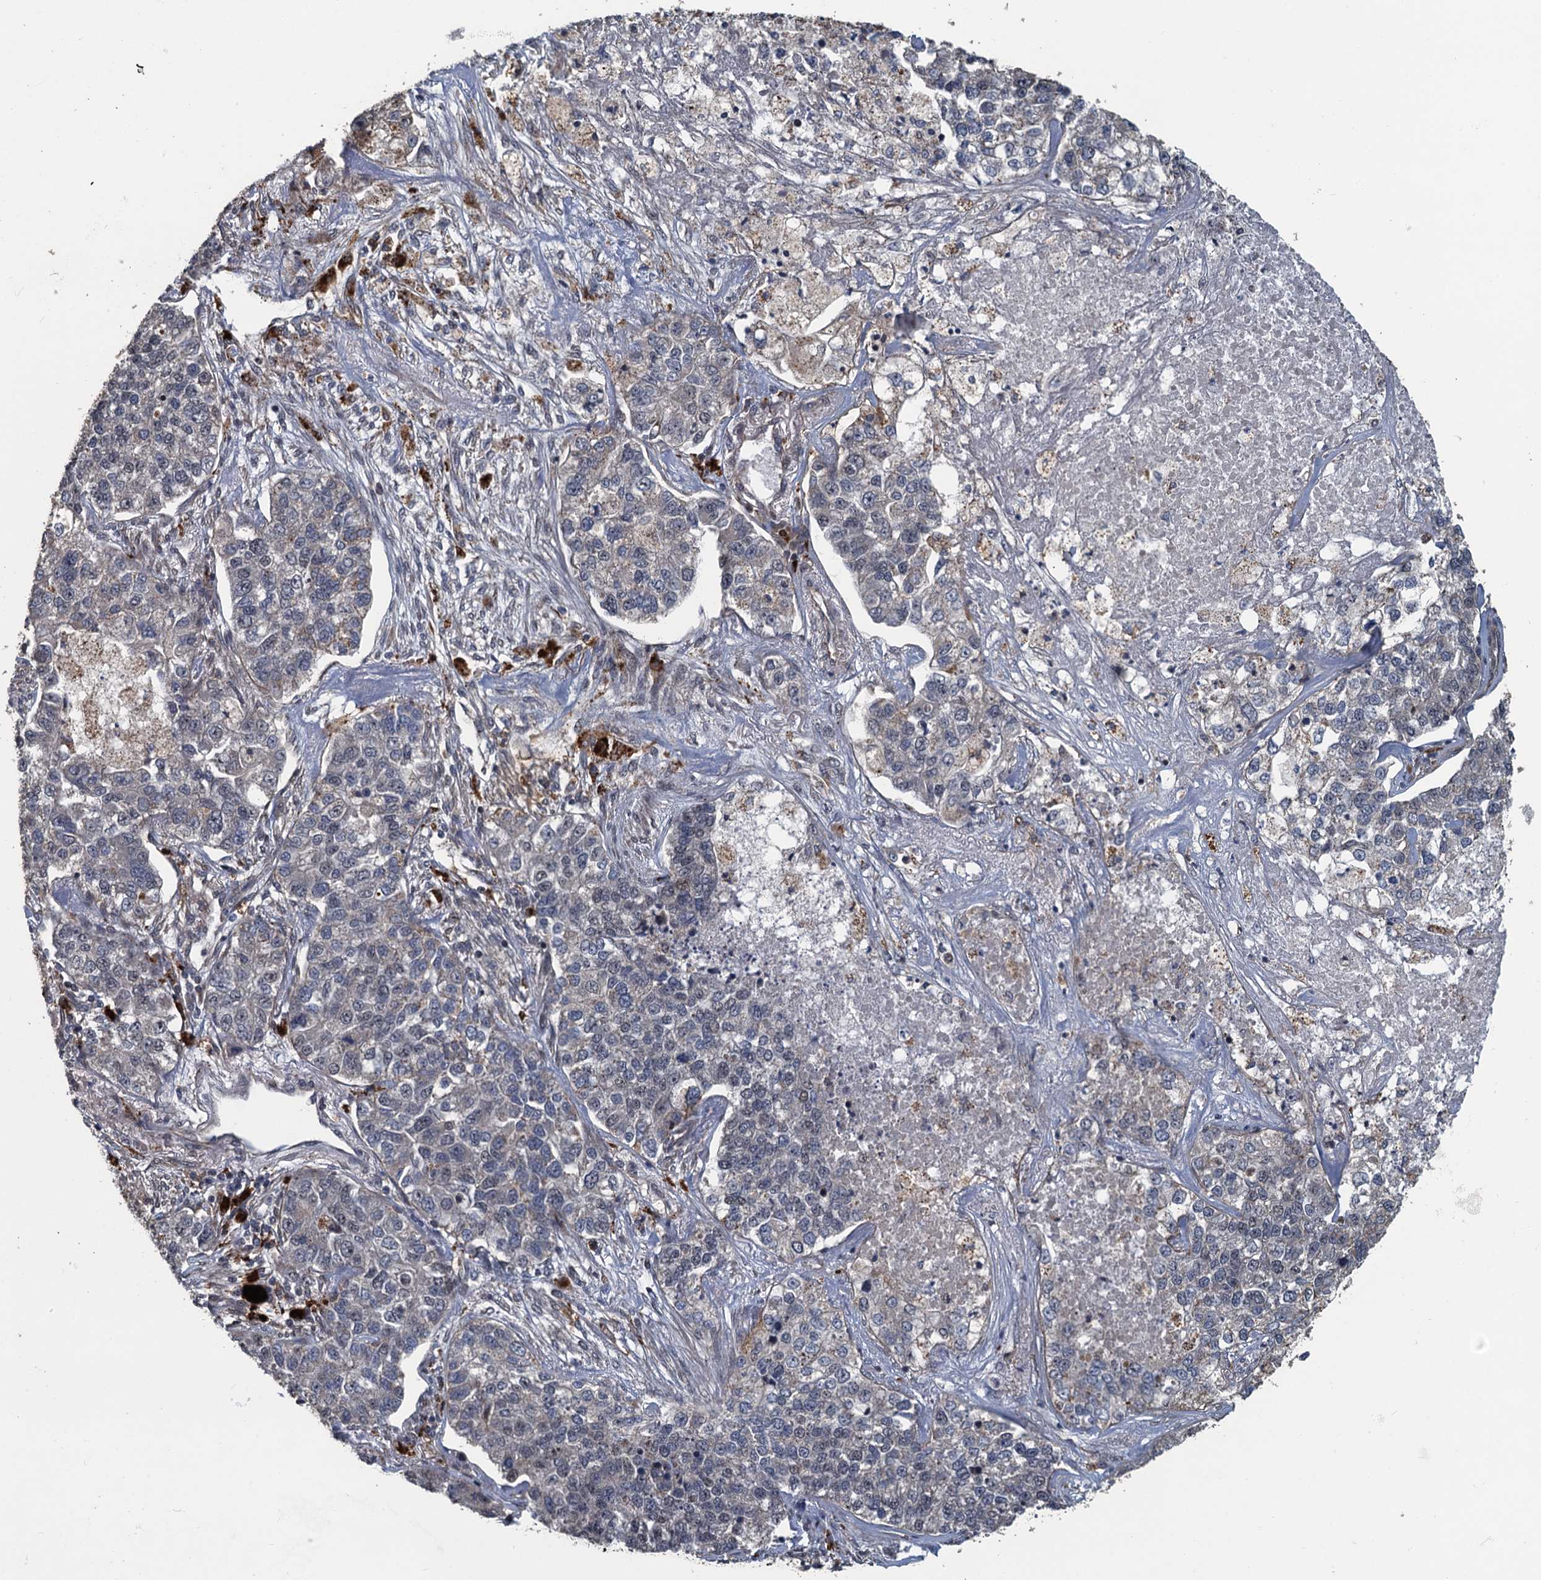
{"staining": {"intensity": "negative", "quantity": "none", "location": "none"}, "tissue": "lung cancer", "cell_type": "Tumor cells", "image_type": "cancer", "snomed": [{"axis": "morphology", "description": "Adenocarcinoma, NOS"}, {"axis": "topography", "description": "Lung"}], "caption": "IHC of adenocarcinoma (lung) reveals no positivity in tumor cells.", "gene": "AGRN", "patient": {"sex": "male", "age": 49}}